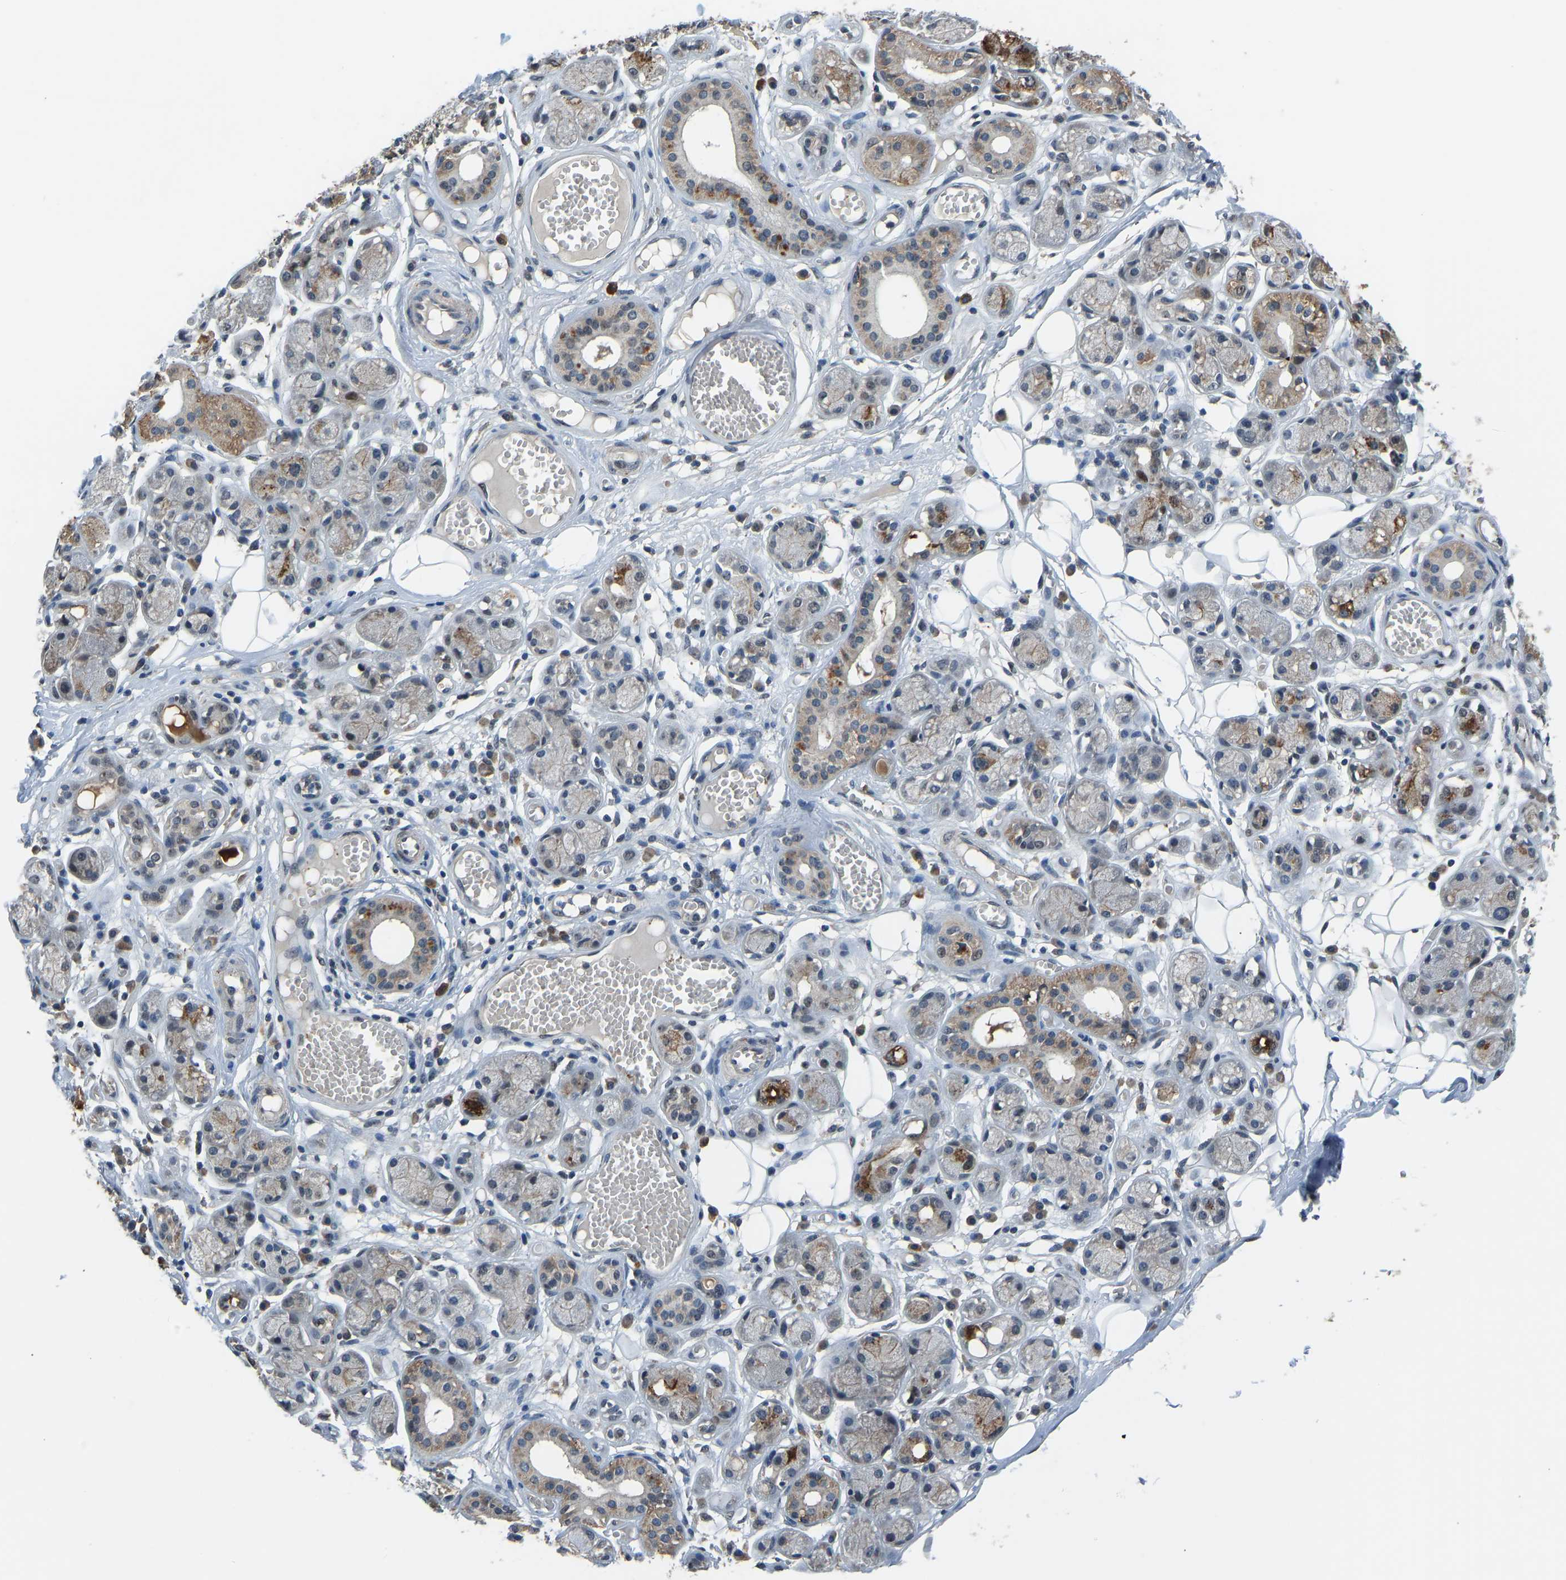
{"staining": {"intensity": "weak", "quantity": "25%-75%", "location": "nuclear"}, "tissue": "adipose tissue", "cell_type": "Adipocytes", "image_type": "normal", "snomed": [{"axis": "morphology", "description": "Normal tissue, NOS"}, {"axis": "morphology", "description": "Inflammation, NOS"}, {"axis": "topography", "description": "Salivary gland"}, {"axis": "topography", "description": "Peripheral nerve tissue"}], "caption": "High-magnification brightfield microscopy of unremarkable adipose tissue stained with DAB (brown) and counterstained with hematoxylin (blue). adipocytes exhibit weak nuclear staining is seen in approximately25%-75% of cells.", "gene": "FOS", "patient": {"sex": "female", "age": 75}}